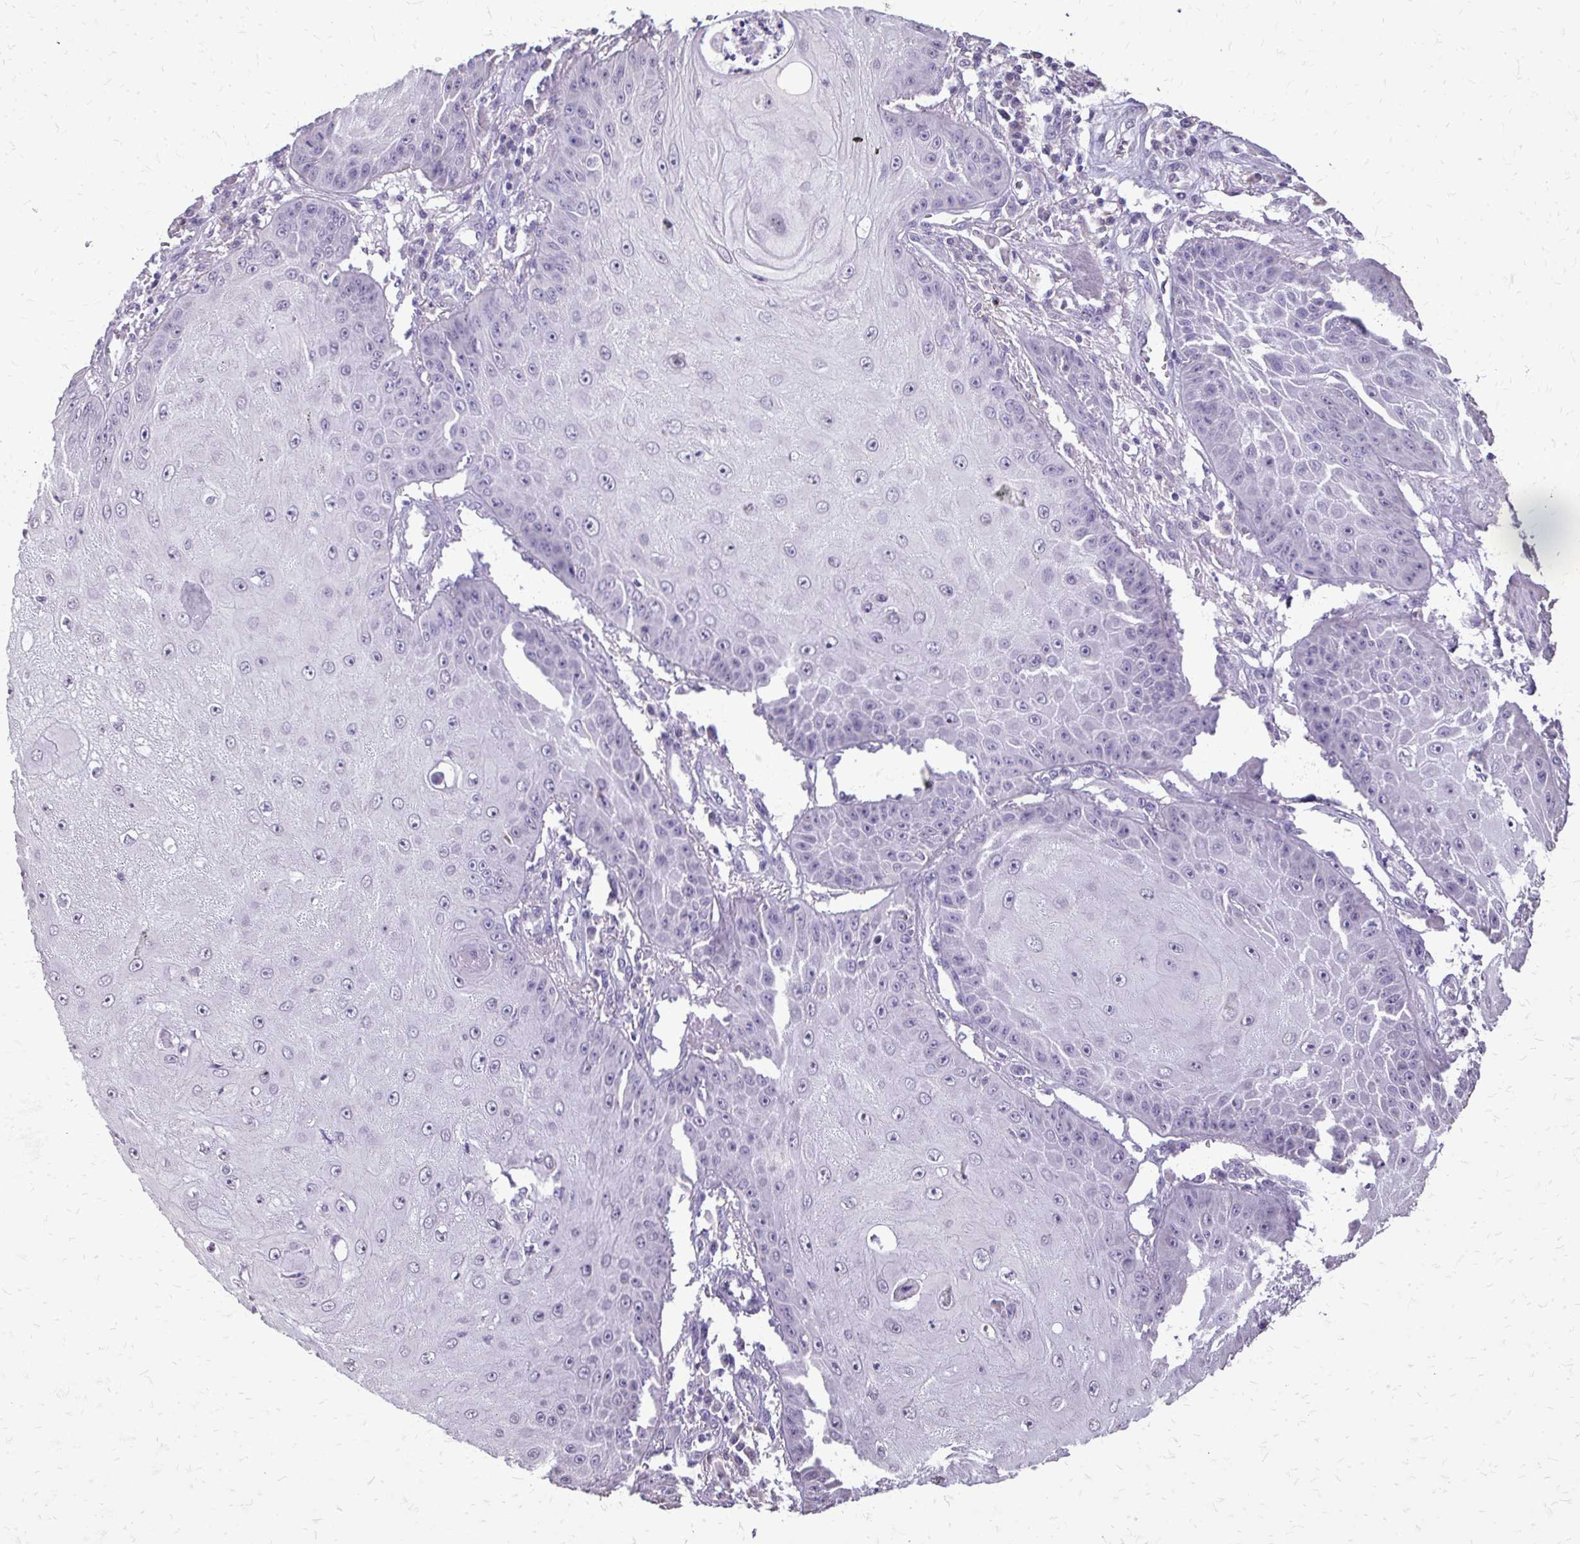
{"staining": {"intensity": "negative", "quantity": "none", "location": "none"}, "tissue": "skin cancer", "cell_type": "Tumor cells", "image_type": "cancer", "snomed": [{"axis": "morphology", "description": "Squamous cell carcinoma, NOS"}, {"axis": "topography", "description": "Skin"}], "caption": "A micrograph of squamous cell carcinoma (skin) stained for a protein shows no brown staining in tumor cells. (DAB immunohistochemistry with hematoxylin counter stain).", "gene": "AKAP5", "patient": {"sex": "male", "age": 70}}